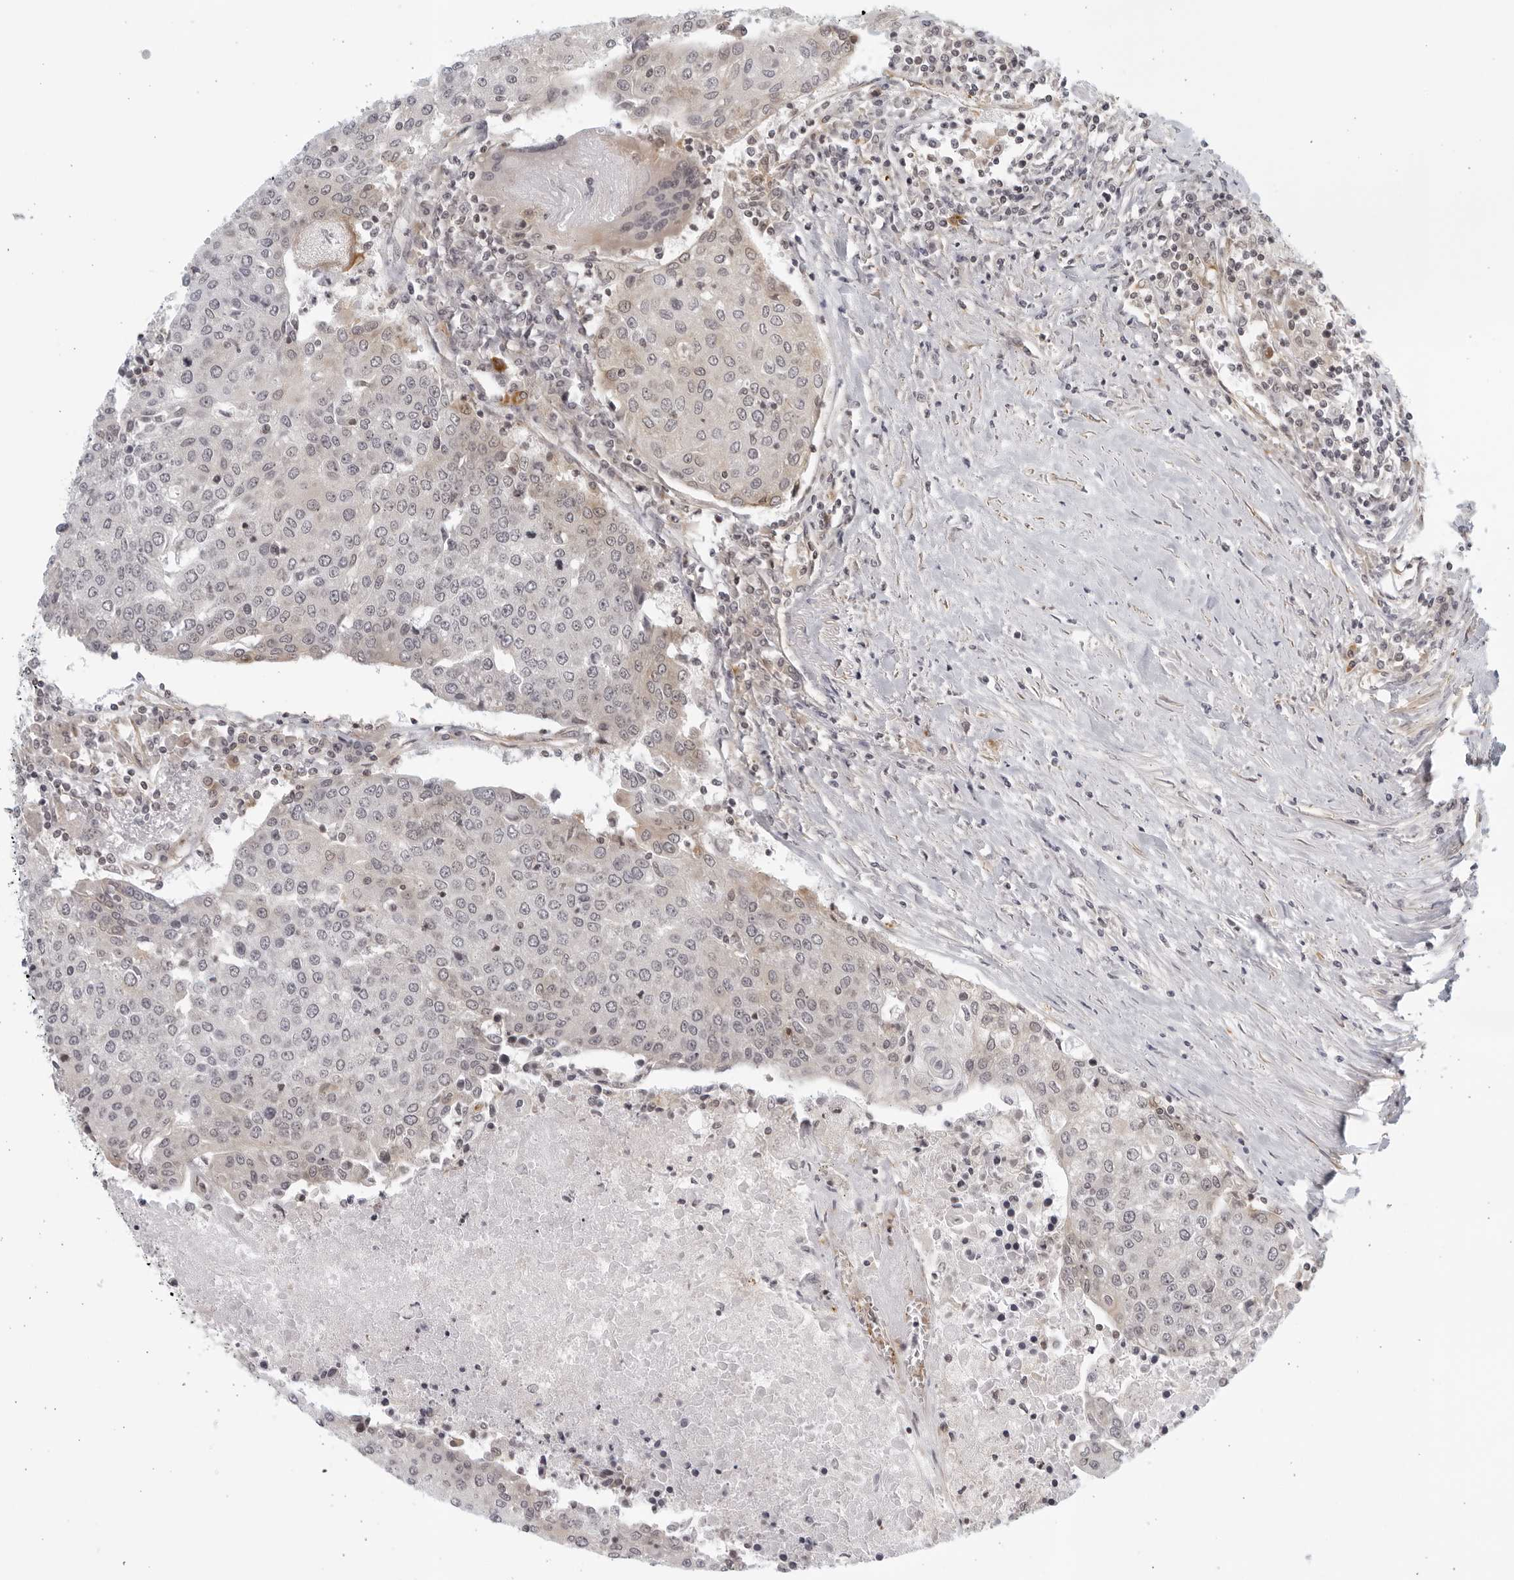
{"staining": {"intensity": "weak", "quantity": "<25%", "location": "cytoplasmic/membranous"}, "tissue": "urothelial cancer", "cell_type": "Tumor cells", "image_type": "cancer", "snomed": [{"axis": "morphology", "description": "Urothelial carcinoma, High grade"}, {"axis": "topography", "description": "Urinary bladder"}], "caption": "High magnification brightfield microscopy of urothelial cancer stained with DAB (3,3'-diaminobenzidine) (brown) and counterstained with hematoxylin (blue): tumor cells show no significant expression. (Stains: DAB (3,3'-diaminobenzidine) IHC with hematoxylin counter stain, Microscopy: brightfield microscopy at high magnification).", "gene": "SERTAD4", "patient": {"sex": "female", "age": 85}}